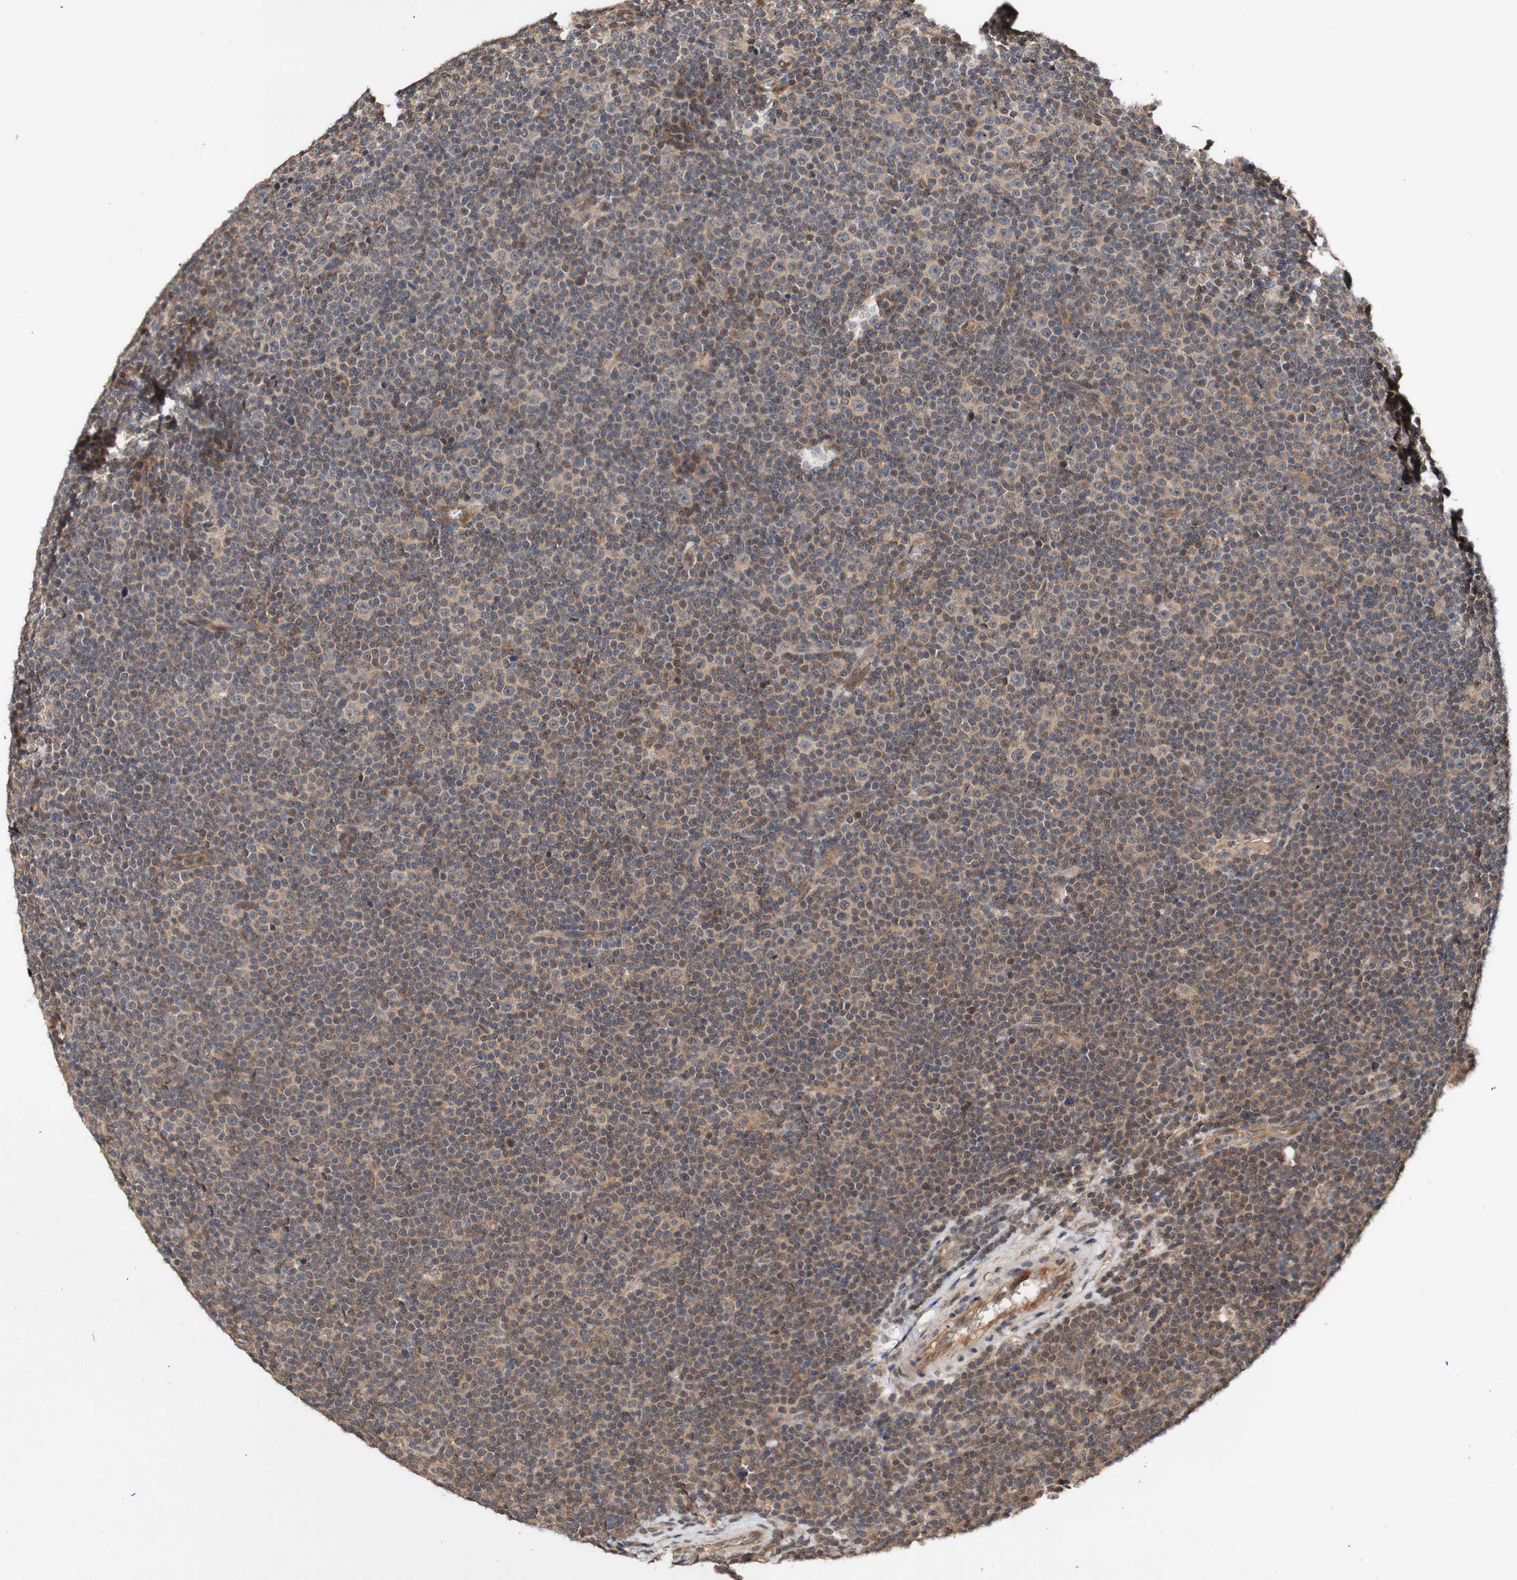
{"staining": {"intensity": "weak", "quantity": ">75%", "location": "cytoplasmic/membranous"}, "tissue": "lymphoma", "cell_type": "Tumor cells", "image_type": "cancer", "snomed": [{"axis": "morphology", "description": "Malignant lymphoma, non-Hodgkin's type, Low grade"}, {"axis": "topography", "description": "Lymph node"}], "caption": "Immunohistochemical staining of malignant lymphoma, non-Hodgkin's type (low-grade) displays low levels of weak cytoplasmic/membranous expression in approximately >75% of tumor cells.", "gene": "PIN1", "patient": {"sex": "female", "age": 67}}